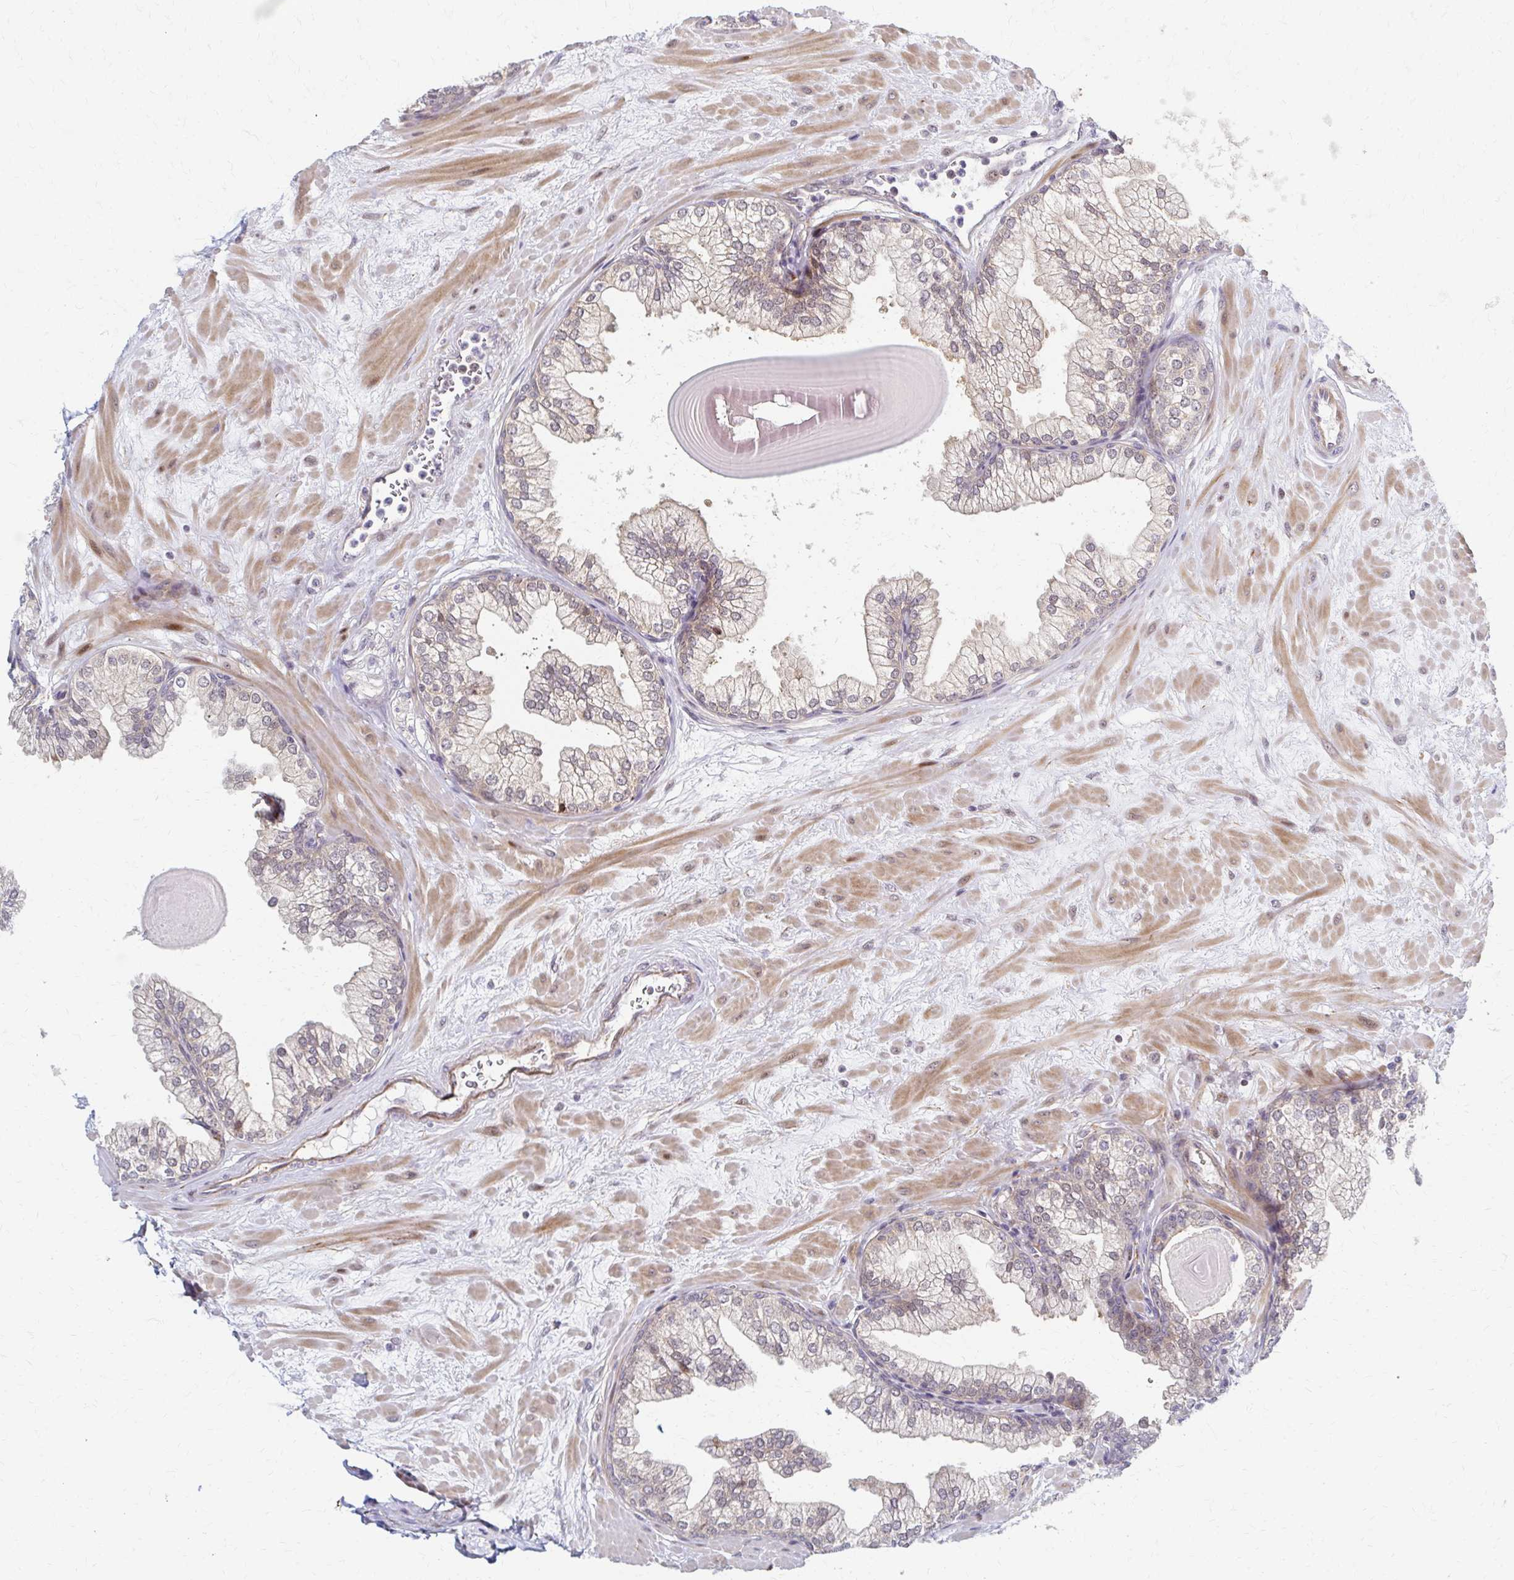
{"staining": {"intensity": "weak", "quantity": "25%-75%", "location": "nuclear"}, "tissue": "prostate", "cell_type": "Glandular cells", "image_type": "normal", "snomed": [{"axis": "morphology", "description": "Normal tissue, NOS"}, {"axis": "topography", "description": "Prostate"}, {"axis": "topography", "description": "Peripheral nerve tissue"}], "caption": "DAB (3,3'-diaminobenzidine) immunohistochemical staining of benign prostate shows weak nuclear protein staining in about 25%-75% of glandular cells. Nuclei are stained in blue.", "gene": "PSMD7", "patient": {"sex": "male", "age": 61}}